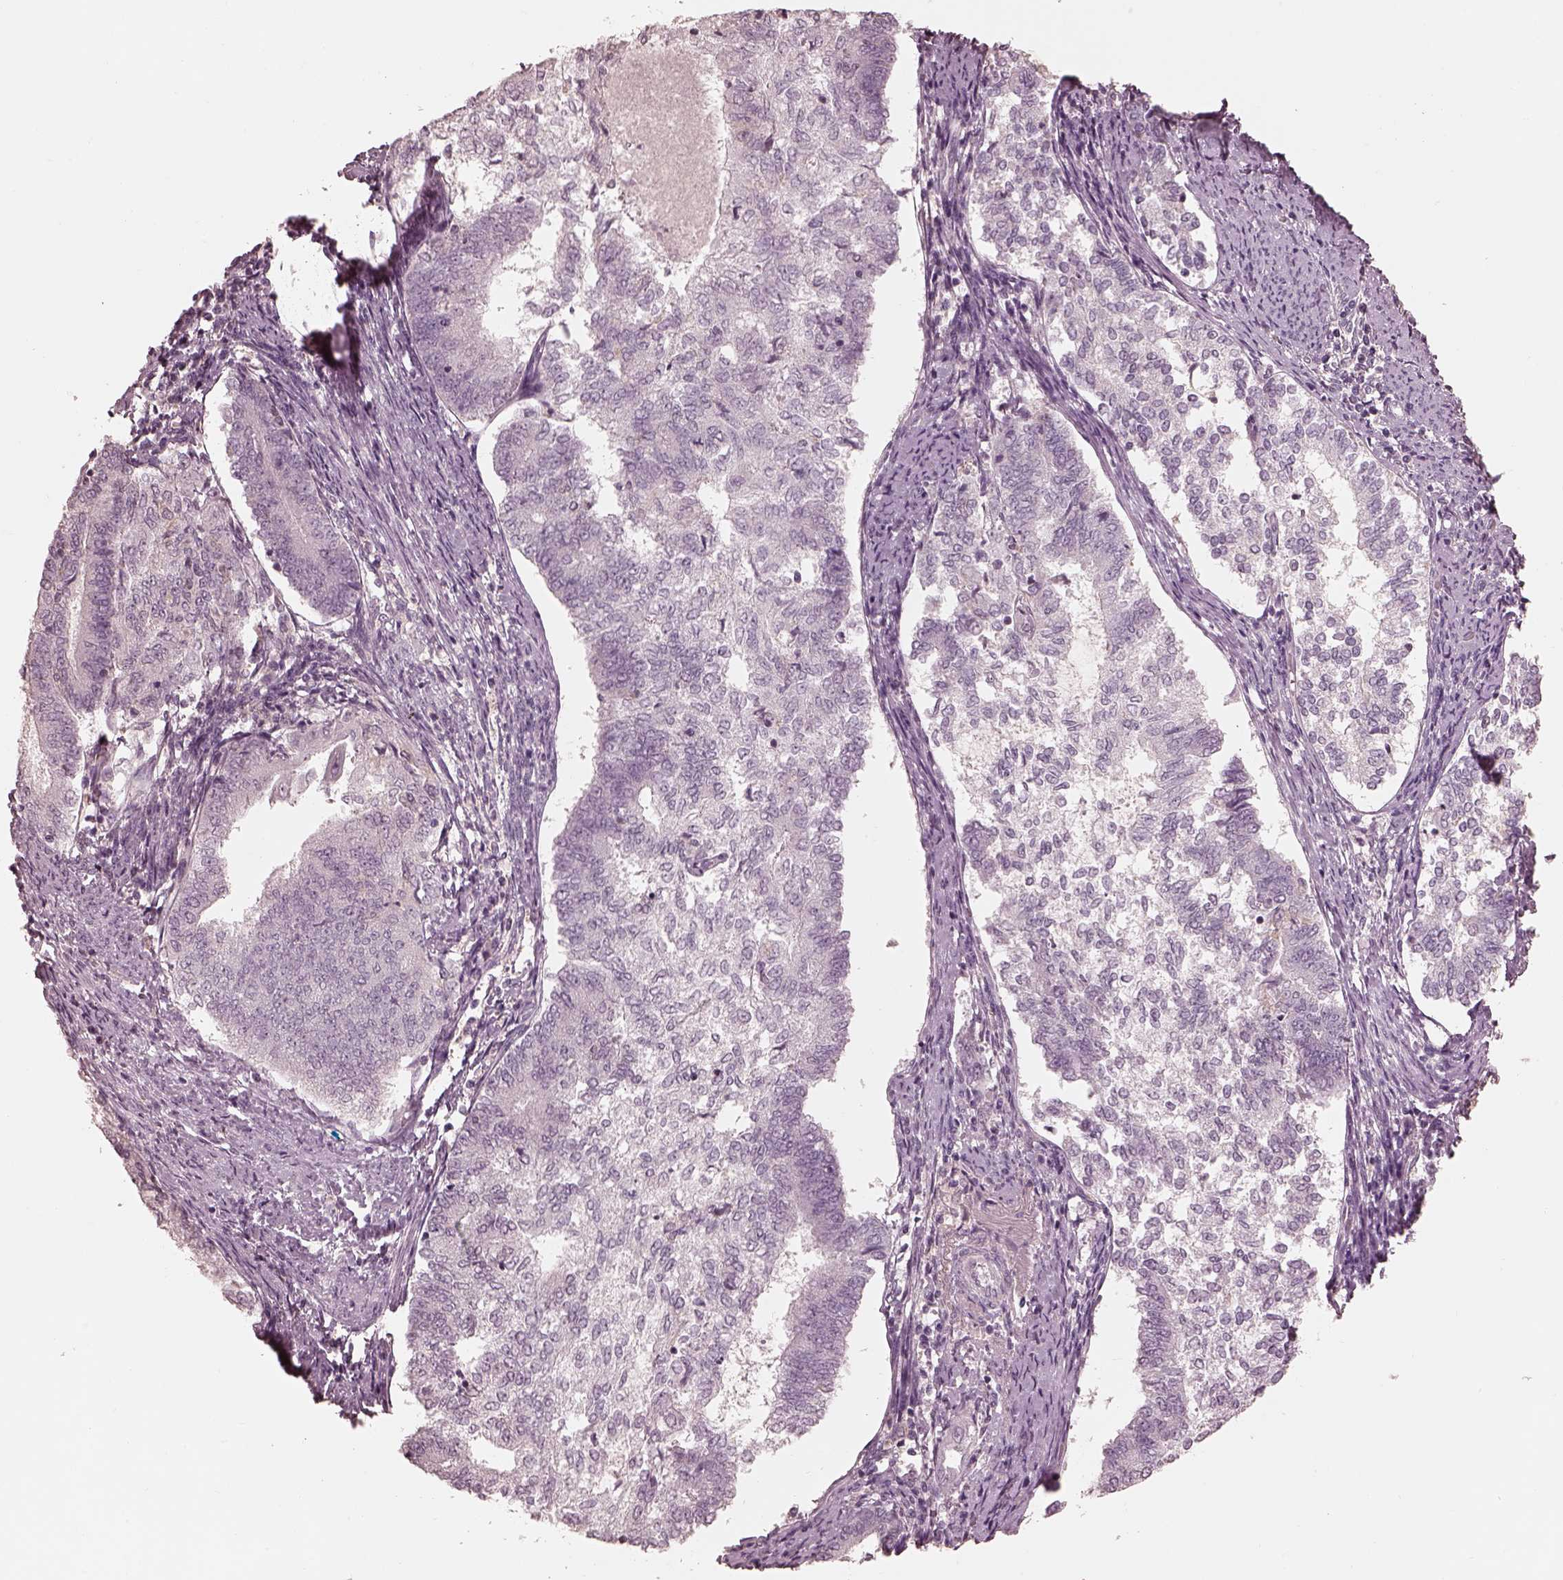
{"staining": {"intensity": "negative", "quantity": "none", "location": "none"}, "tissue": "endometrial cancer", "cell_type": "Tumor cells", "image_type": "cancer", "snomed": [{"axis": "morphology", "description": "Adenocarcinoma, NOS"}, {"axis": "topography", "description": "Endometrium"}], "caption": "Immunohistochemistry (IHC) micrograph of neoplastic tissue: endometrial cancer (adenocarcinoma) stained with DAB (3,3'-diaminobenzidine) displays no significant protein staining in tumor cells.", "gene": "PRKACG", "patient": {"sex": "female", "age": 65}}